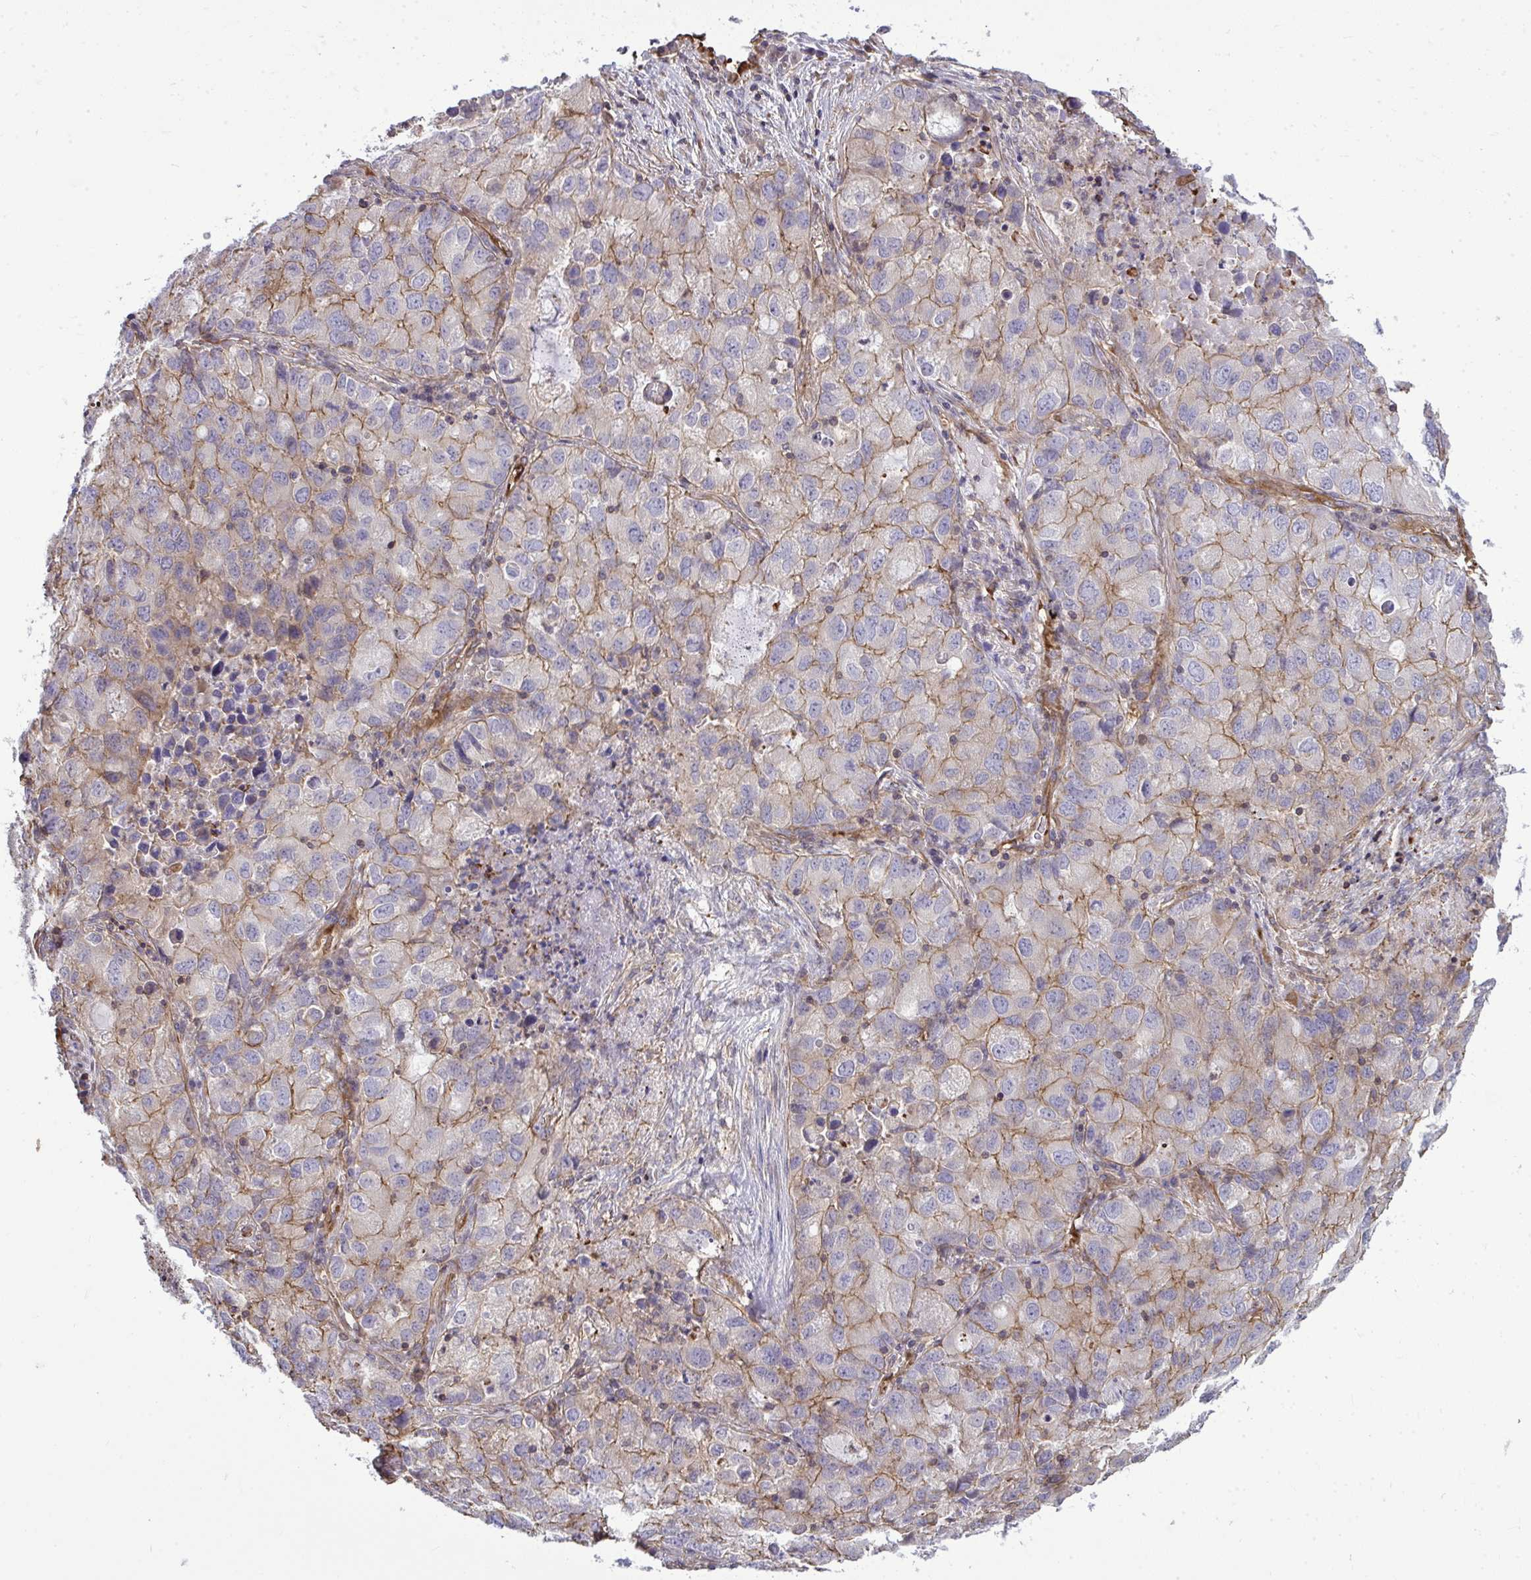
{"staining": {"intensity": "moderate", "quantity": ">75%", "location": "cytoplasmic/membranous"}, "tissue": "lung cancer", "cell_type": "Tumor cells", "image_type": "cancer", "snomed": [{"axis": "morphology", "description": "Normal morphology"}, {"axis": "morphology", "description": "Adenocarcinoma, NOS"}, {"axis": "topography", "description": "Lymph node"}, {"axis": "topography", "description": "Lung"}], "caption": "Lung cancer (adenocarcinoma) stained with DAB (3,3'-diaminobenzidine) immunohistochemistry (IHC) demonstrates medium levels of moderate cytoplasmic/membranous staining in about >75% of tumor cells. Nuclei are stained in blue.", "gene": "FUT10", "patient": {"sex": "female", "age": 51}}